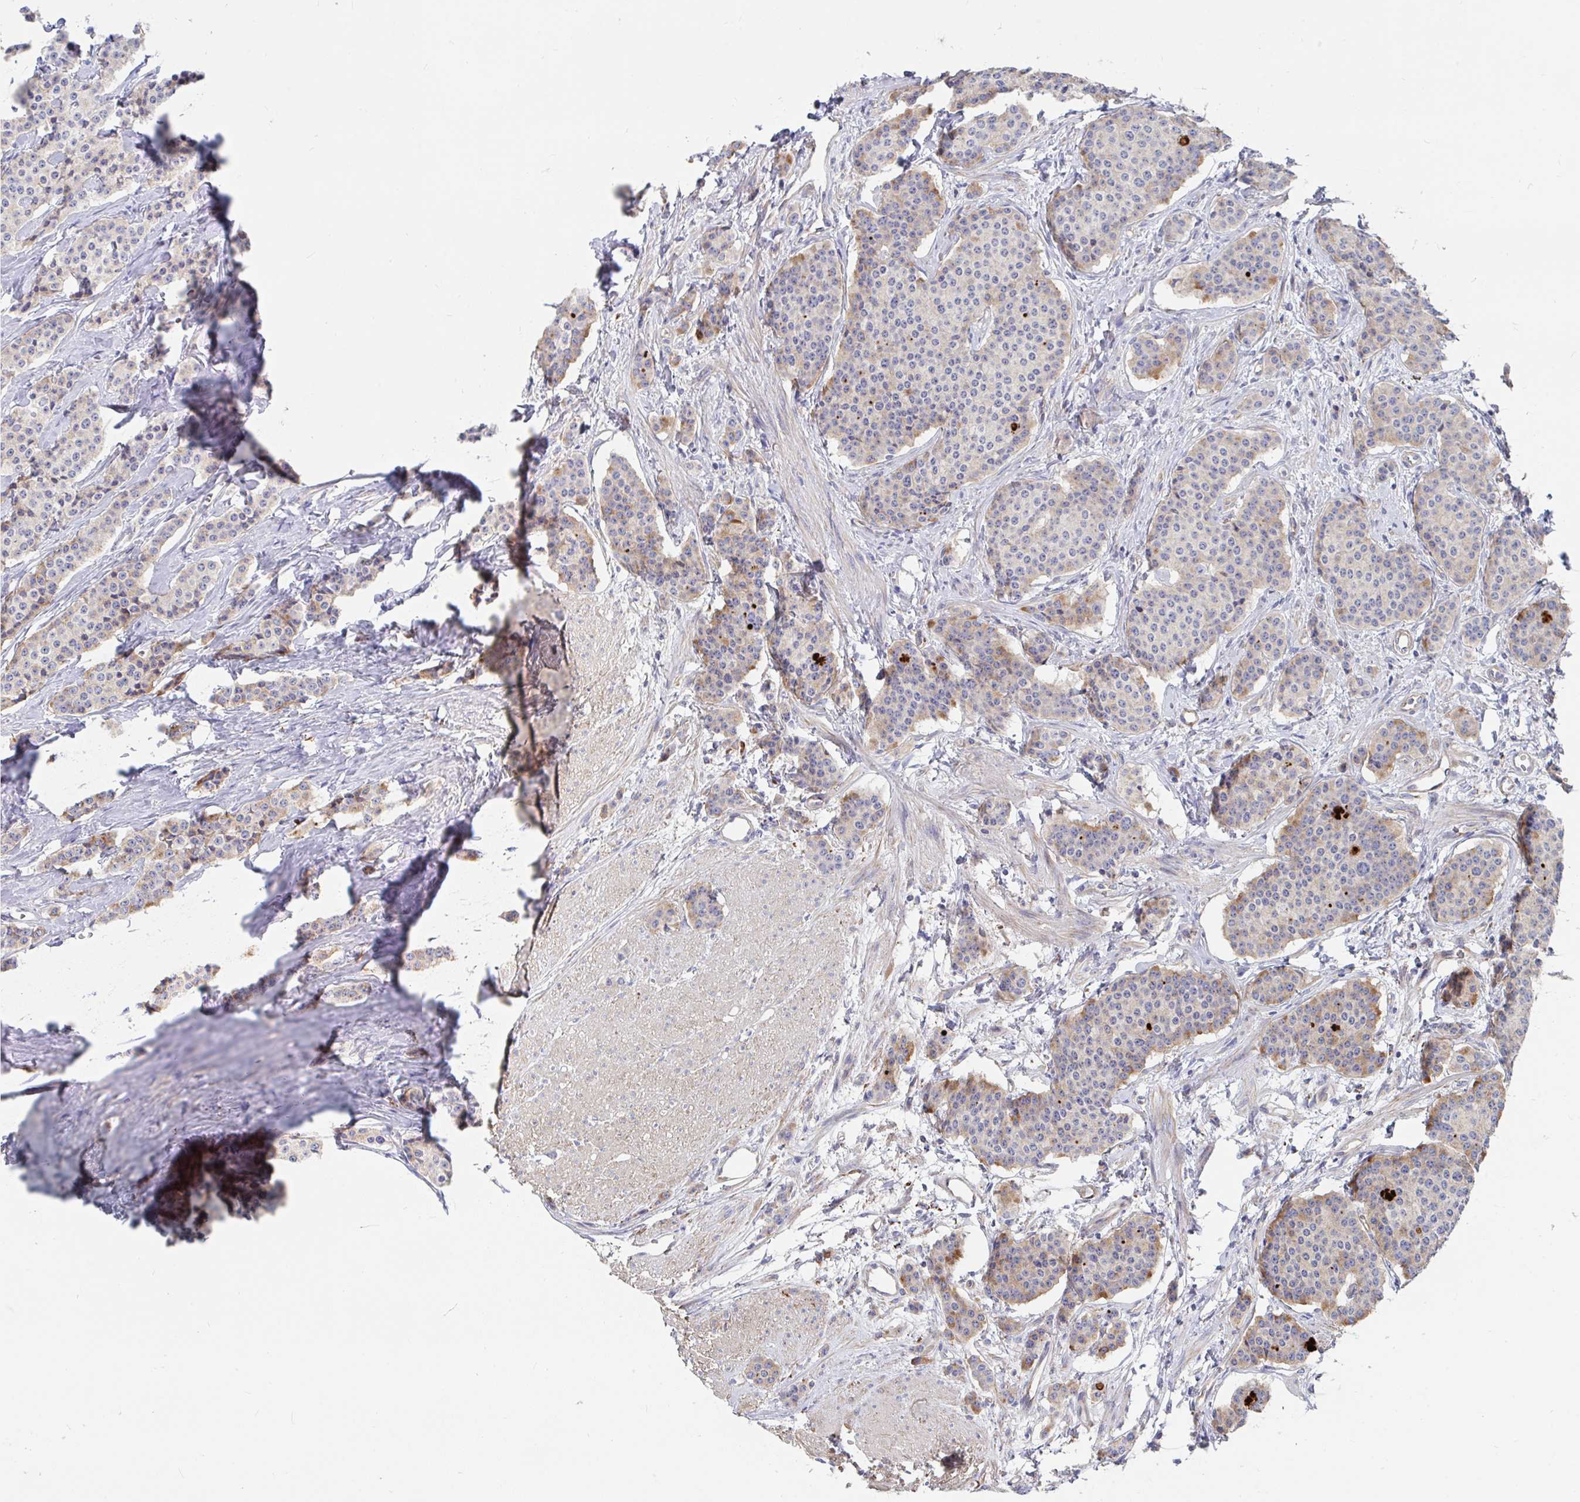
{"staining": {"intensity": "moderate", "quantity": "<25%", "location": "cytoplasmic/membranous"}, "tissue": "carcinoid", "cell_type": "Tumor cells", "image_type": "cancer", "snomed": [{"axis": "morphology", "description": "Carcinoid, malignant, NOS"}, {"axis": "topography", "description": "Small intestine"}], "caption": "This histopathology image demonstrates immunohistochemistry staining of carcinoid (malignant), with low moderate cytoplasmic/membranous staining in approximately <25% of tumor cells.", "gene": "FAM156B", "patient": {"sex": "female", "age": 64}}